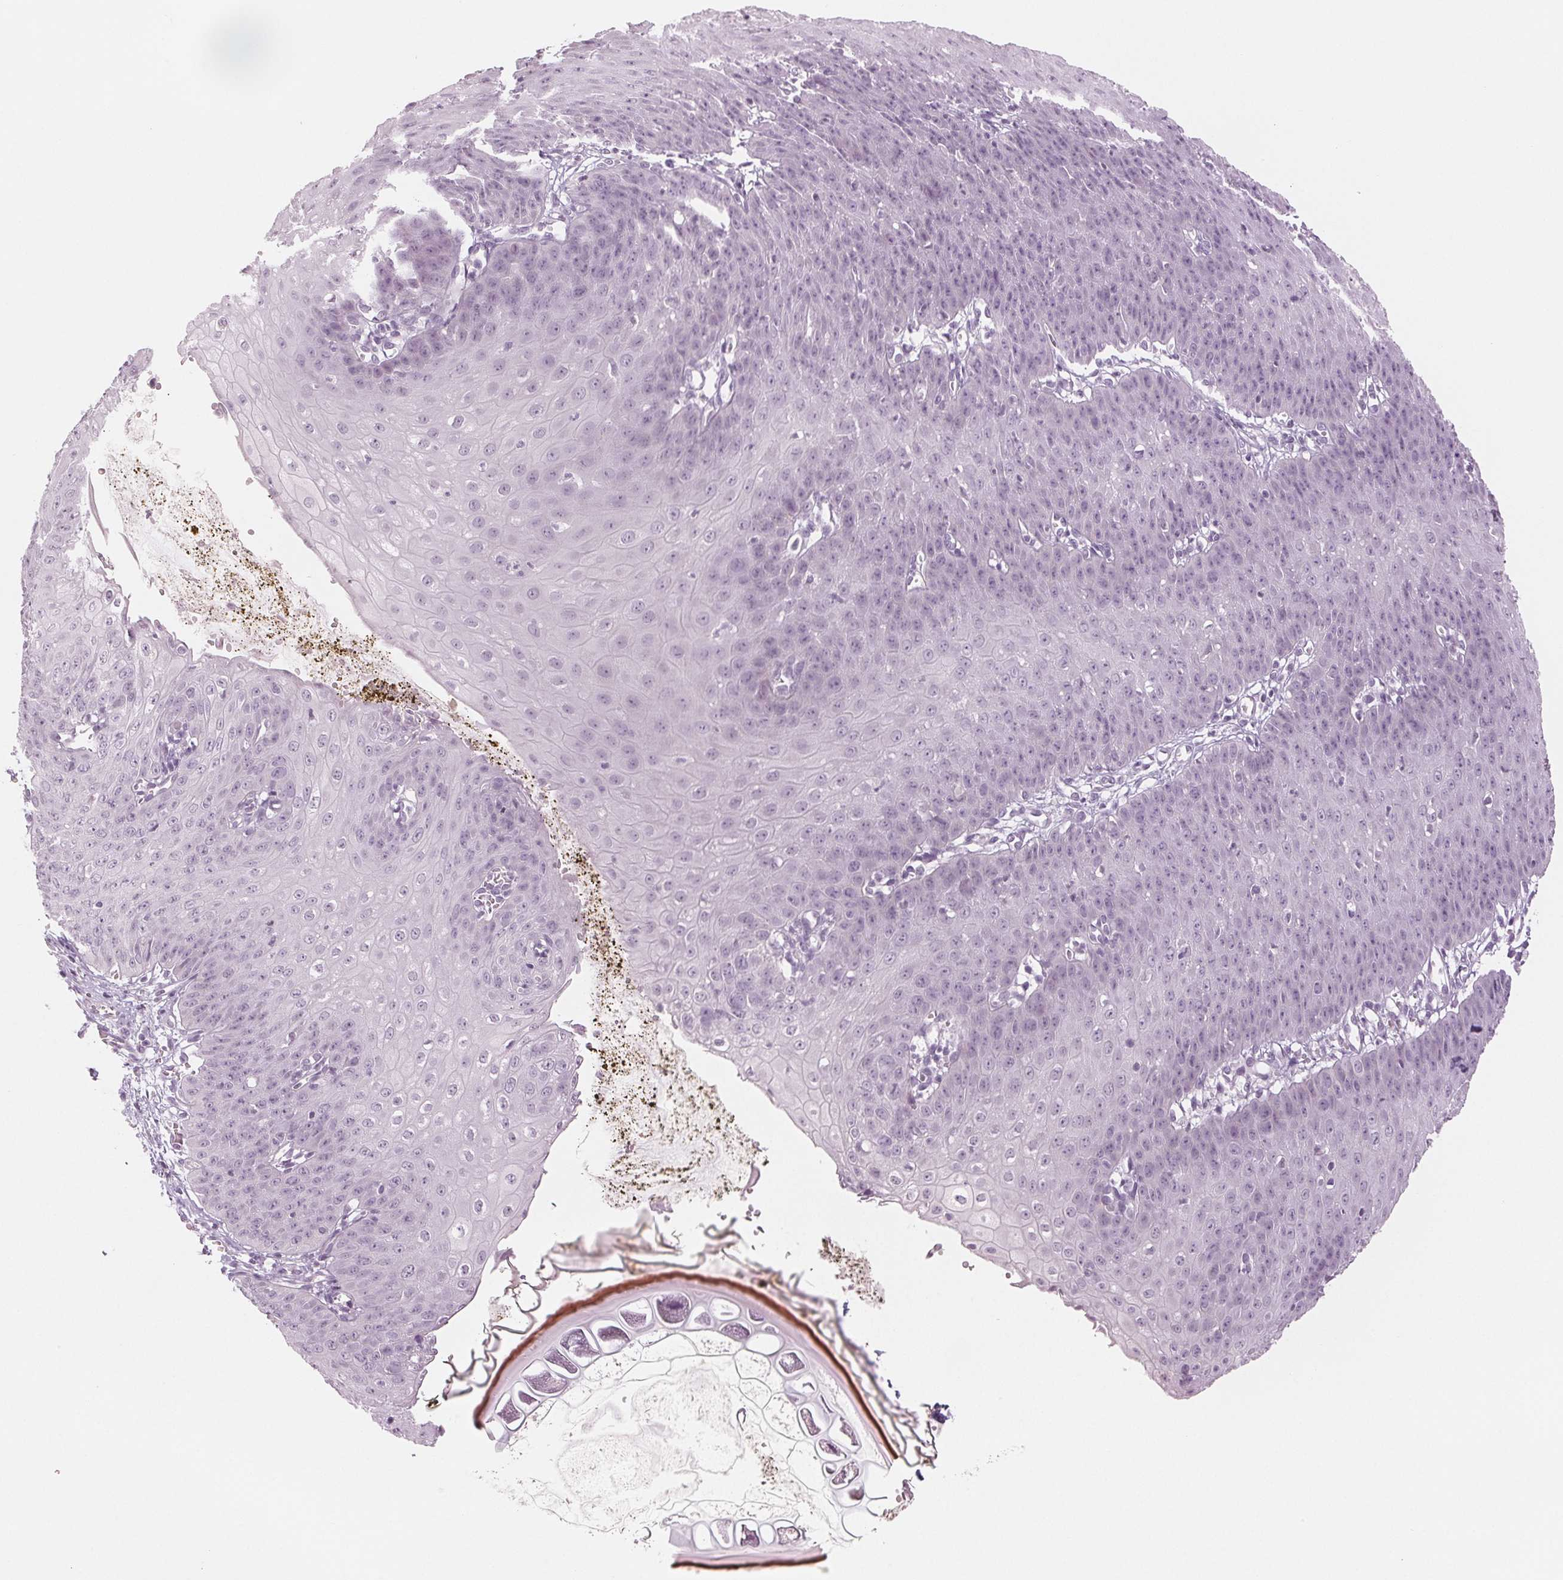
{"staining": {"intensity": "negative", "quantity": "none", "location": "none"}, "tissue": "esophagus", "cell_type": "Squamous epithelial cells", "image_type": "normal", "snomed": [{"axis": "morphology", "description": "Normal tissue, NOS"}, {"axis": "topography", "description": "Esophagus"}], "caption": "The IHC histopathology image has no significant staining in squamous epithelial cells of esophagus.", "gene": "EHHADH", "patient": {"sex": "male", "age": 71}}